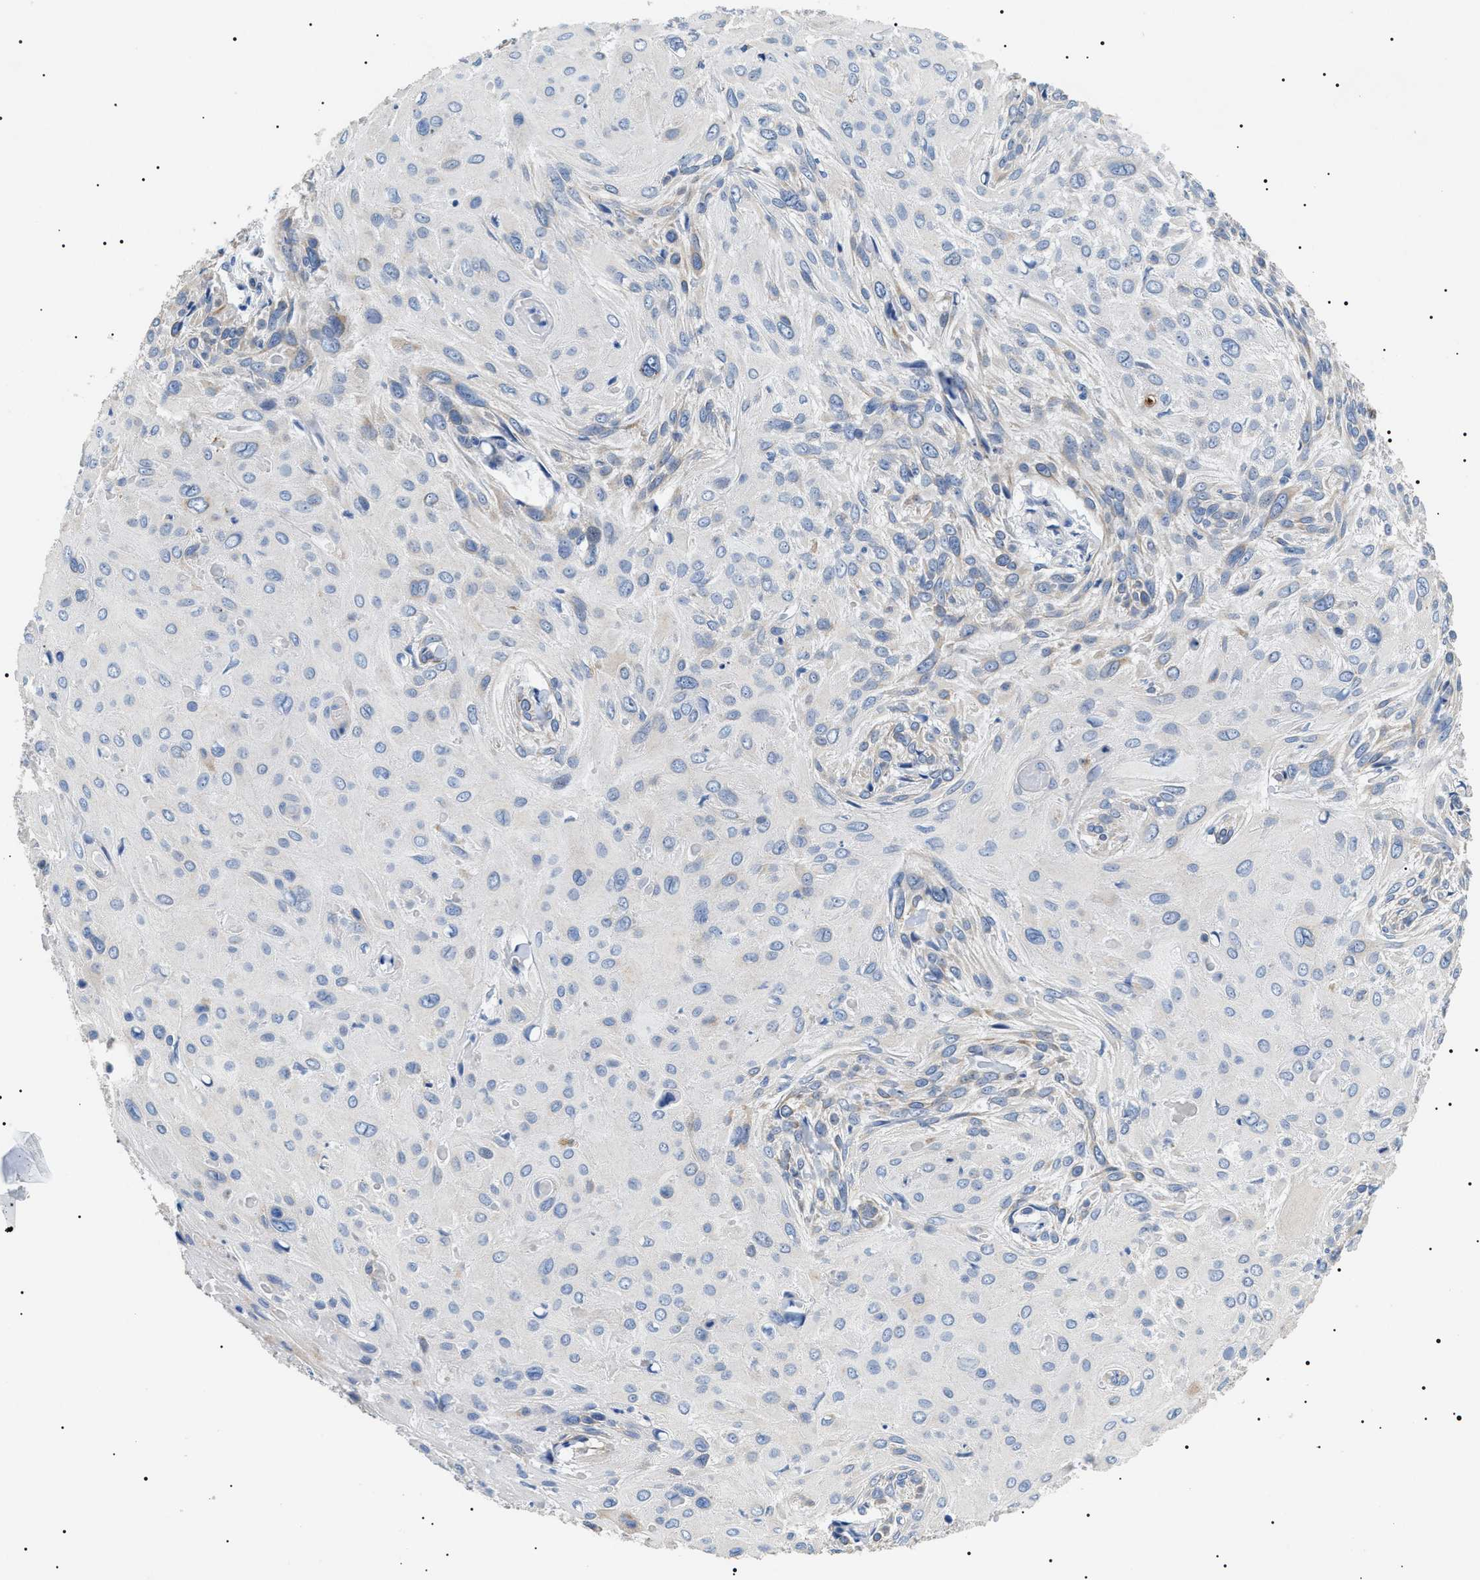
{"staining": {"intensity": "negative", "quantity": "none", "location": "none"}, "tissue": "cervical cancer", "cell_type": "Tumor cells", "image_type": "cancer", "snomed": [{"axis": "morphology", "description": "Squamous cell carcinoma, NOS"}, {"axis": "topography", "description": "Cervix"}], "caption": "Cervical cancer stained for a protein using immunohistochemistry exhibits no expression tumor cells.", "gene": "TMEM222", "patient": {"sex": "female", "age": 51}}